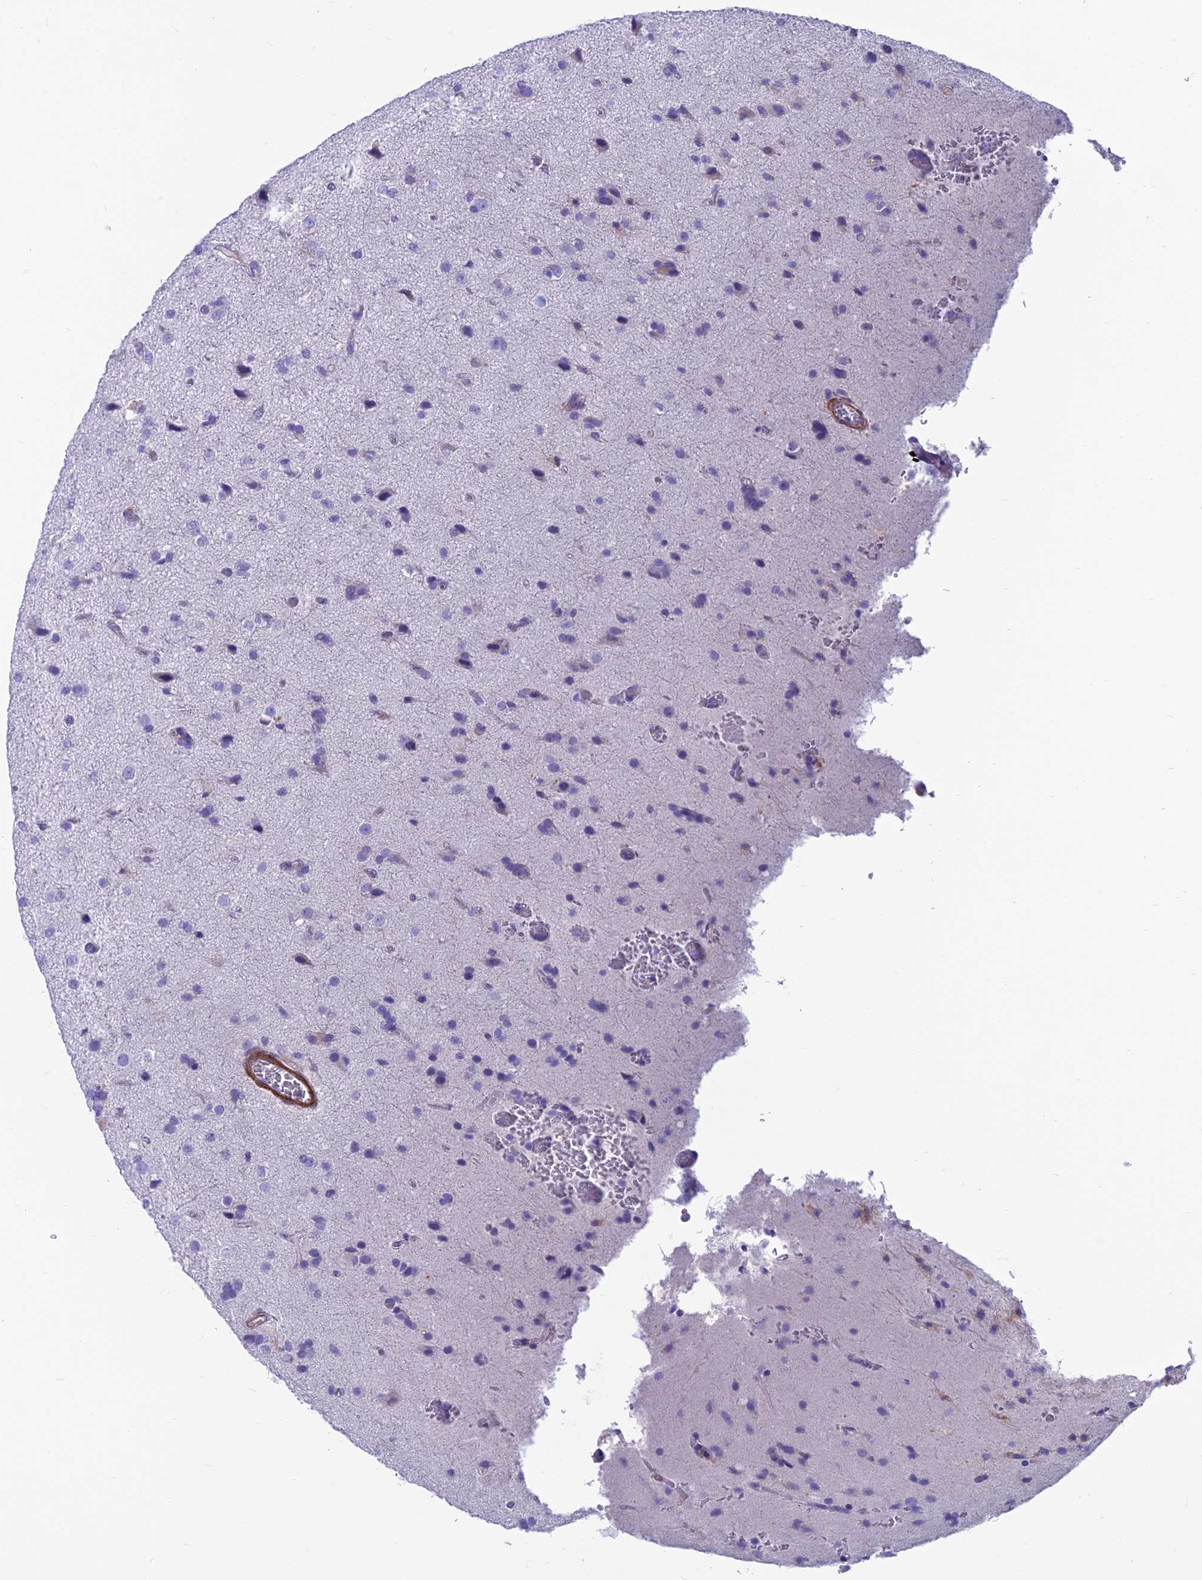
{"staining": {"intensity": "negative", "quantity": "none", "location": "none"}, "tissue": "glioma", "cell_type": "Tumor cells", "image_type": "cancer", "snomed": [{"axis": "morphology", "description": "Glioma, malignant, Low grade"}, {"axis": "topography", "description": "Brain"}], "caption": "Image shows no protein positivity in tumor cells of malignant low-grade glioma tissue.", "gene": "GNG11", "patient": {"sex": "male", "age": 65}}